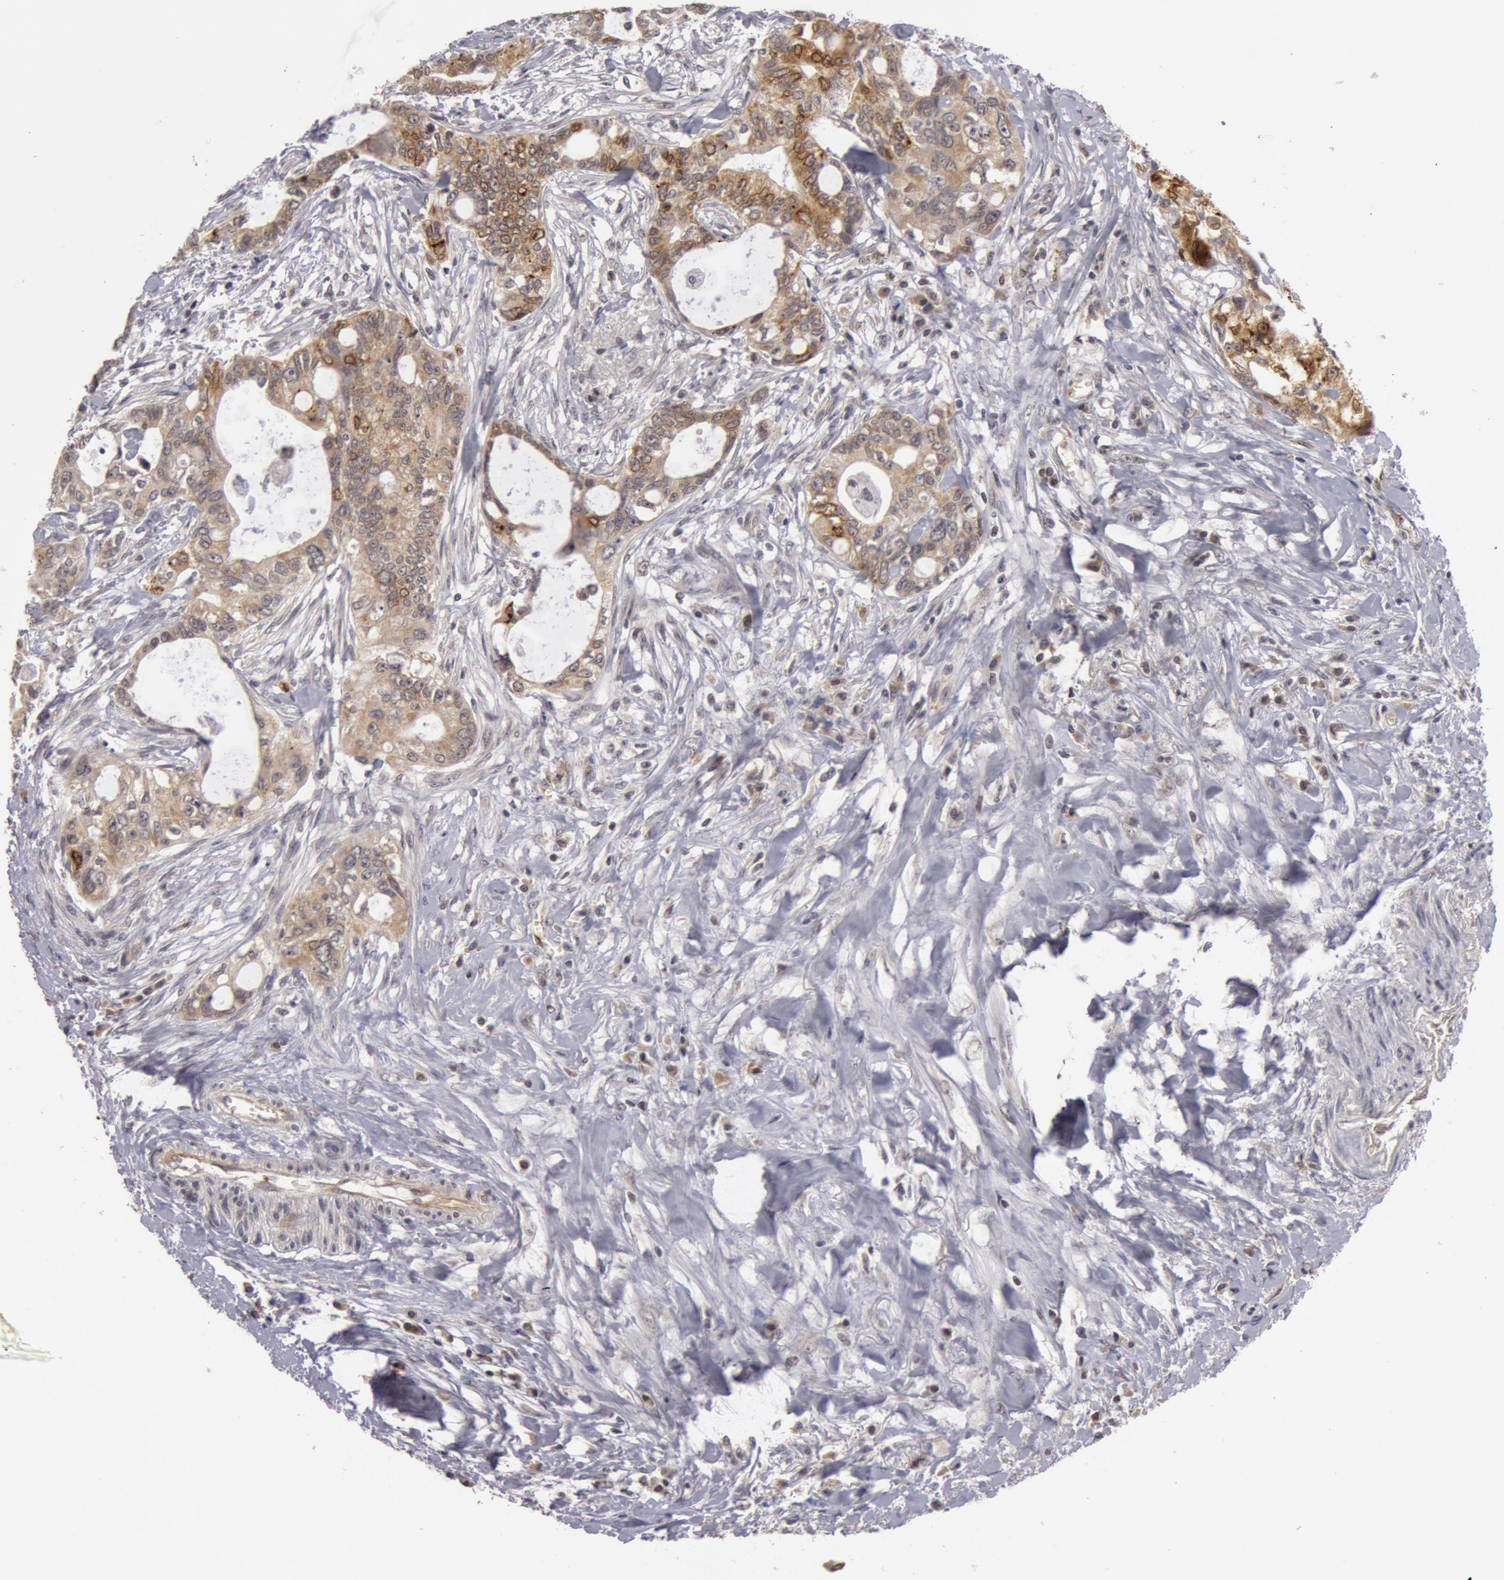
{"staining": {"intensity": "moderate", "quantity": "25%-75%", "location": "cytoplasmic/membranous"}, "tissue": "colorectal cancer", "cell_type": "Tumor cells", "image_type": "cancer", "snomed": [{"axis": "morphology", "description": "Adenocarcinoma, NOS"}, {"axis": "topography", "description": "Rectum"}], "caption": "Immunohistochemistry of human adenocarcinoma (colorectal) exhibits medium levels of moderate cytoplasmic/membranous expression in approximately 25%-75% of tumor cells.", "gene": "SYTL4", "patient": {"sex": "female", "age": 57}}